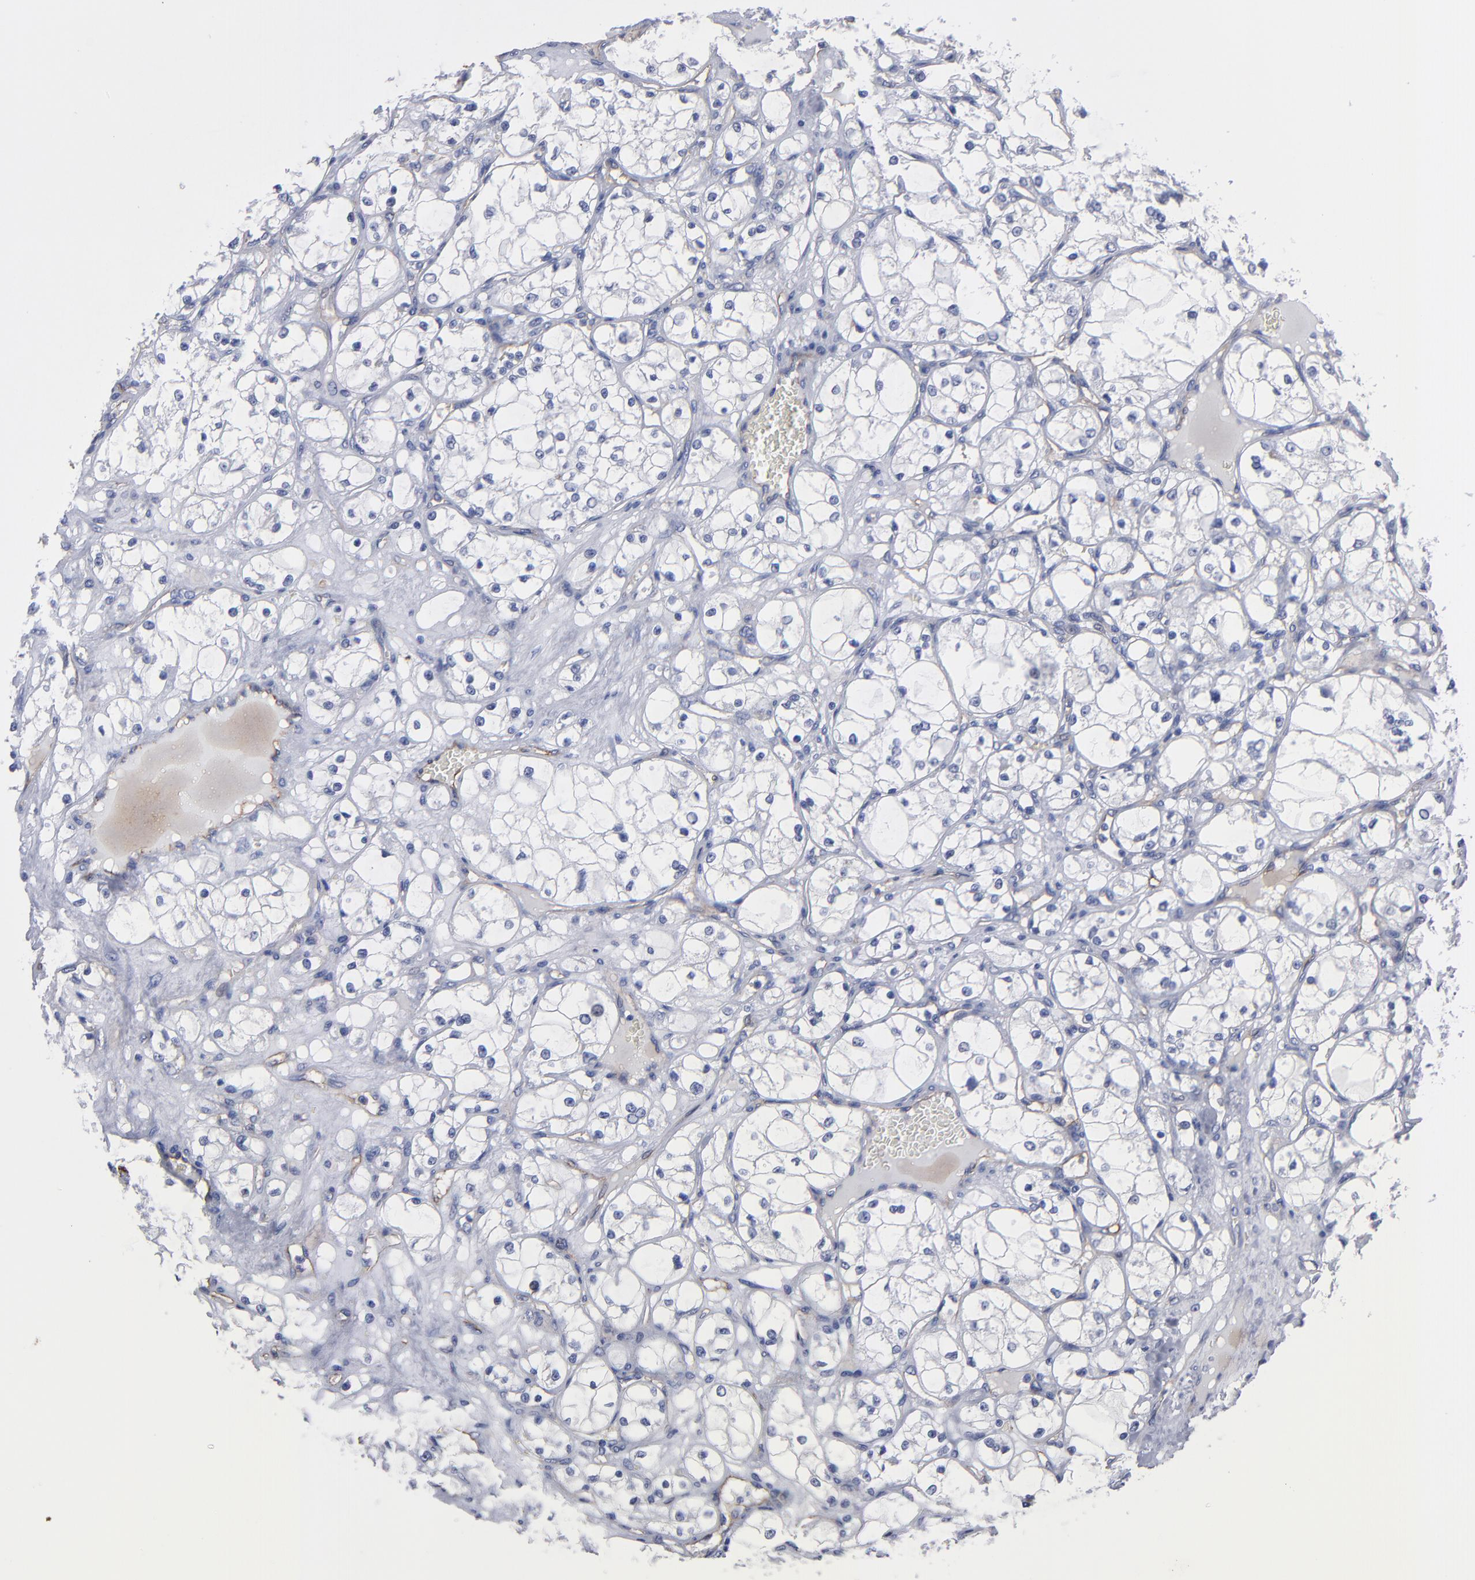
{"staining": {"intensity": "negative", "quantity": "none", "location": "none"}, "tissue": "renal cancer", "cell_type": "Tumor cells", "image_type": "cancer", "snomed": [{"axis": "morphology", "description": "Adenocarcinoma, NOS"}, {"axis": "topography", "description": "Kidney"}], "caption": "Tumor cells are negative for brown protein staining in renal cancer (adenocarcinoma). (Stains: DAB (3,3'-diaminobenzidine) immunohistochemistry (IHC) with hematoxylin counter stain, Microscopy: brightfield microscopy at high magnification).", "gene": "TM4SF1", "patient": {"sex": "male", "age": 61}}